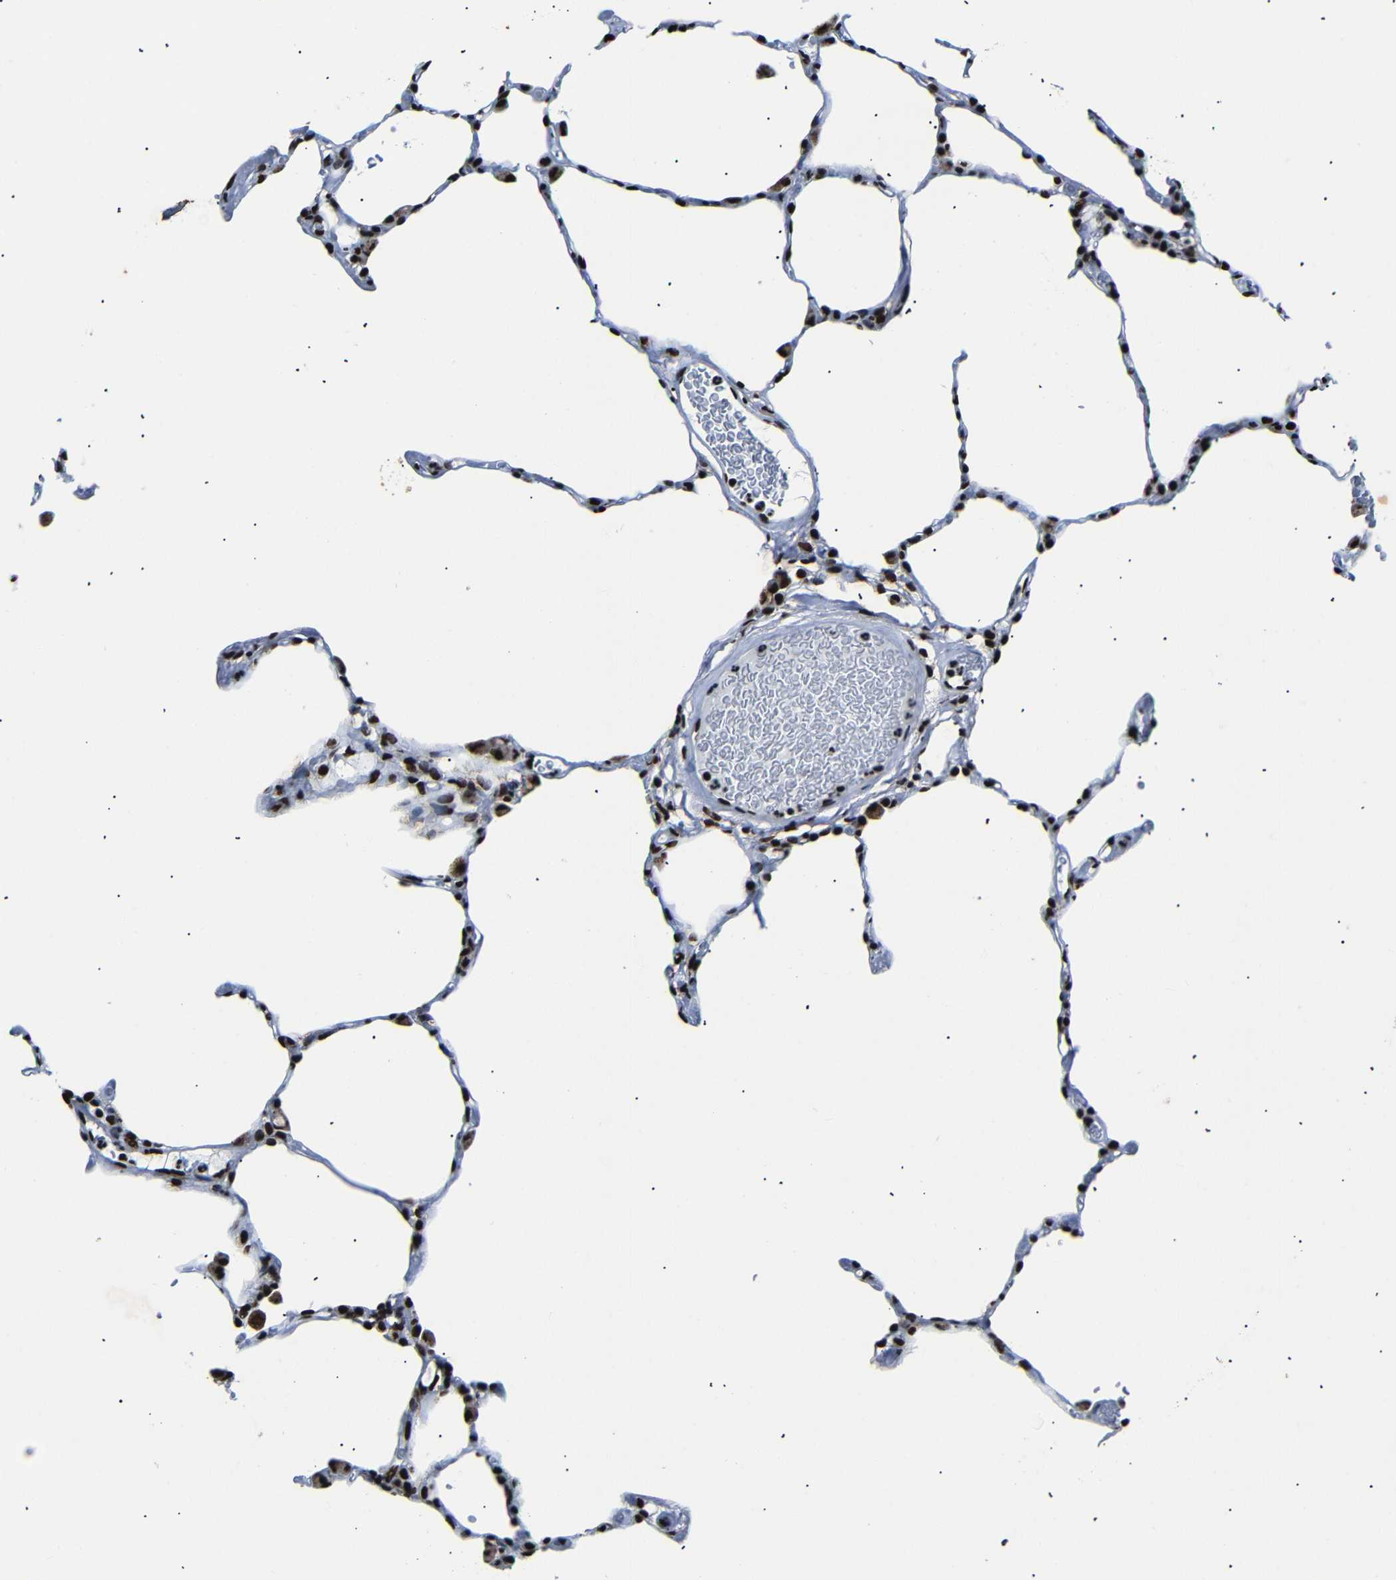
{"staining": {"intensity": "strong", "quantity": ">75%", "location": "nuclear"}, "tissue": "lung", "cell_type": "Alveolar cells", "image_type": "normal", "snomed": [{"axis": "morphology", "description": "Normal tissue, NOS"}, {"axis": "topography", "description": "Lung"}], "caption": "A histopathology image showing strong nuclear expression in about >75% of alveolar cells in benign lung, as visualized by brown immunohistochemical staining.", "gene": "SRSF1", "patient": {"sex": "female", "age": 49}}